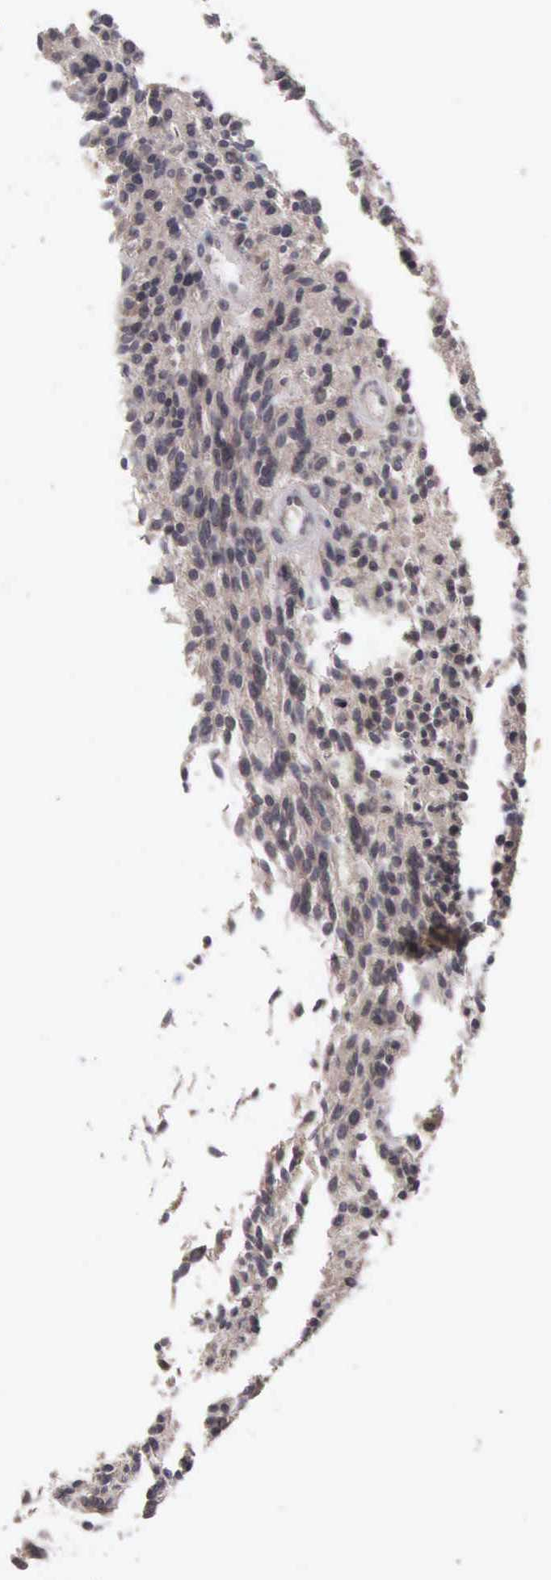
{"staining": {"intensity": "negative", "quantity": "none", "location": "none"}, "tissue": "glioma", "cell_type": "Tumor cells", "image_type": "cancer", "snomed": [{"axis": "morphology", "description": "Glioma, malignant, High grade"}, {"axis": "topography", "description": "Brain"}], "caption": "Tumor cells show no significant staining in malignant high-grade glioma.", "gene": "ACOT4", "patient": {"sex": "female", "age": 13}}